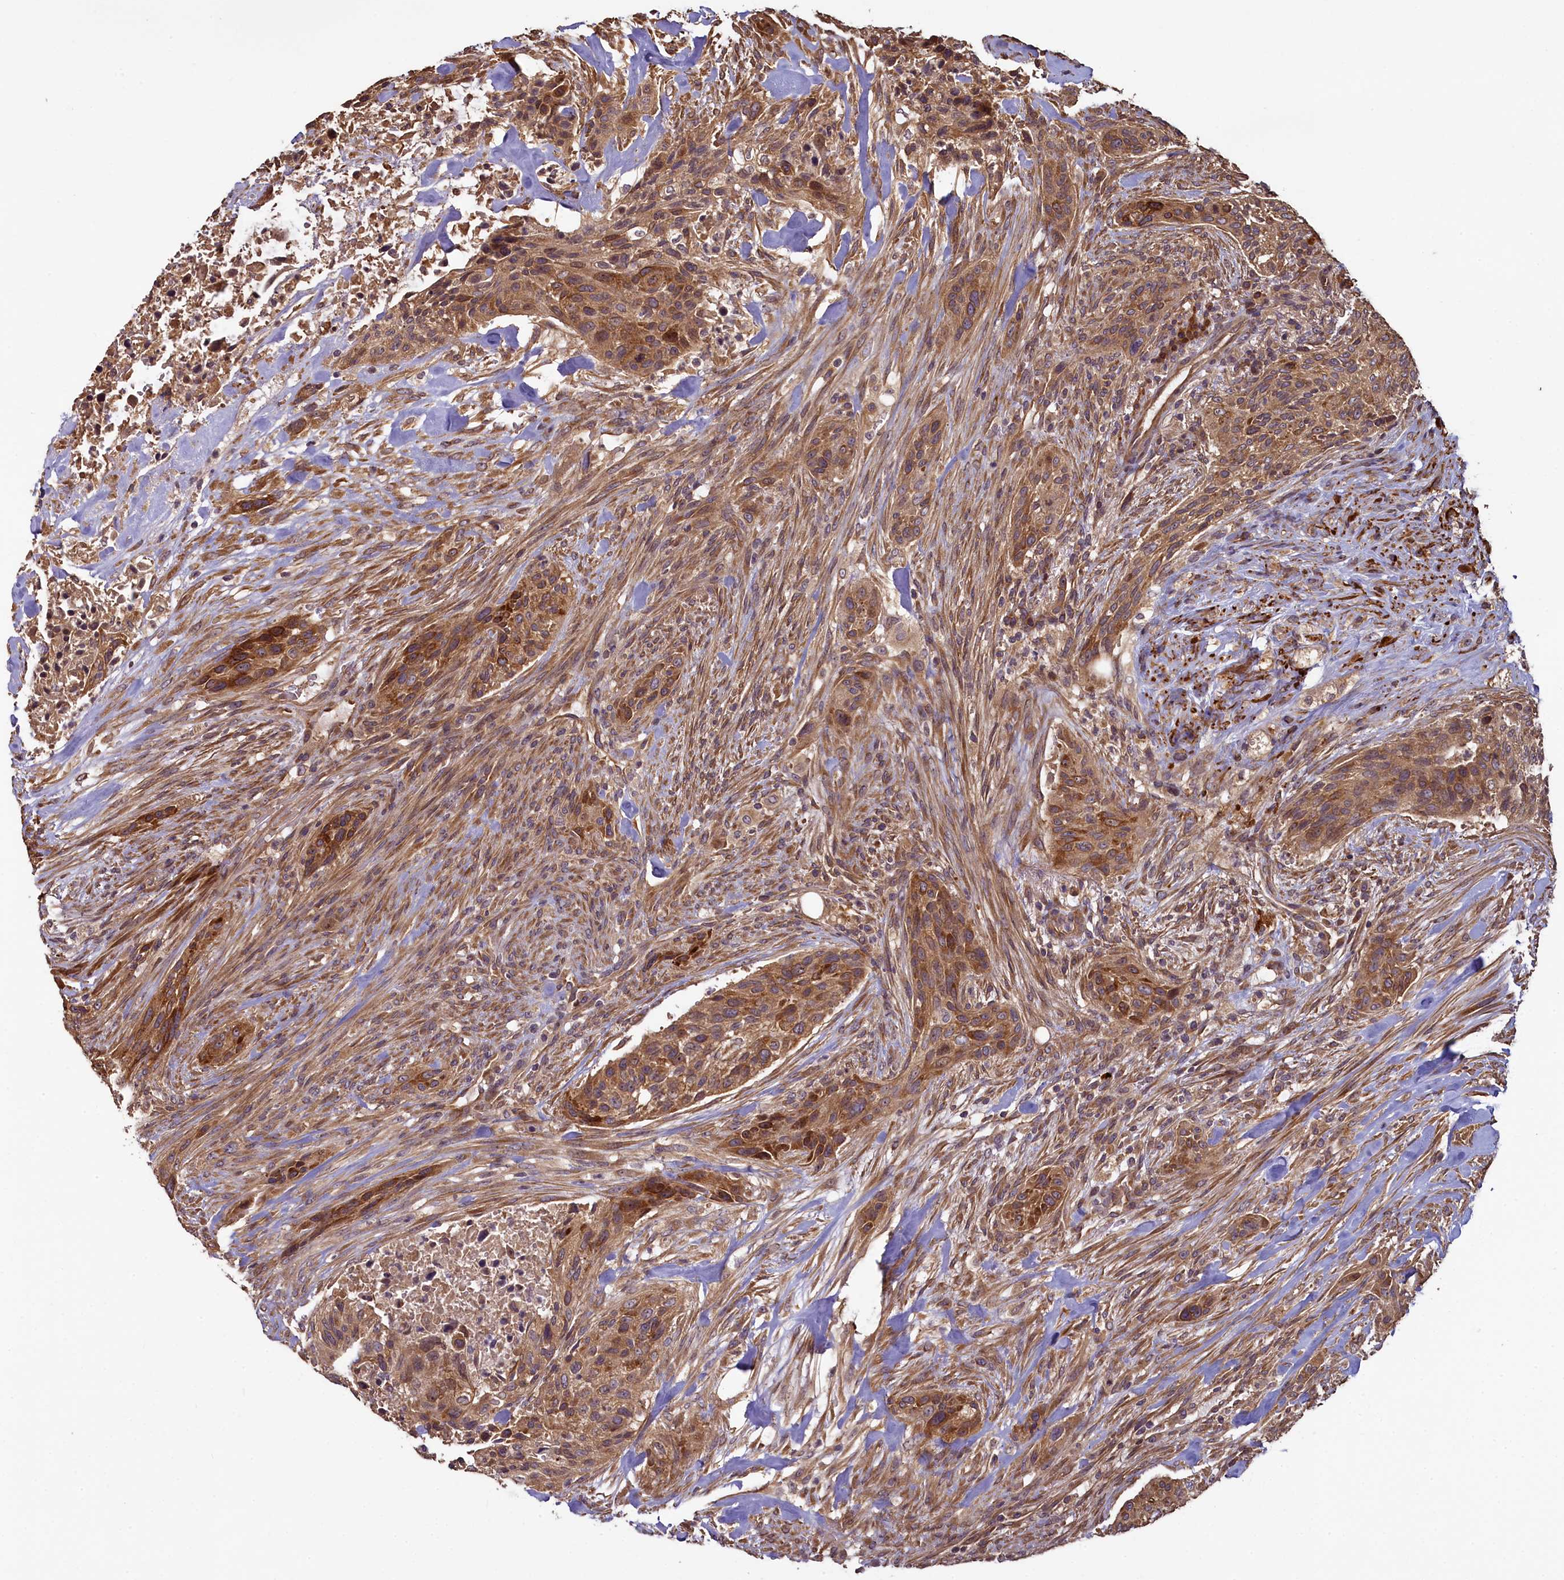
{"staining": {"intensity": "moderate", "quantity": ">75%", "location": "cytoplasmic/membranous"}, "tissue": "urothelial cancer", "cell_type": "Tumor cells", "image_type": "cancer", "snomed": [{"axis": "morphology", "description": "Urothelial carcinoma, High grade"}, {"axis": "topography", "description": "Urinary bladder"}], "caption": "A high-resolution image shows IHC staining of urothelial cancer, which shows moderate cytoplasmic/membranous expression in approximately >75% of tumor cells. The protein is shown in brown color, while the nuclei are stained blue.", "gene": "NUDT6", "patient": {"sex": "male", "age": 35}}